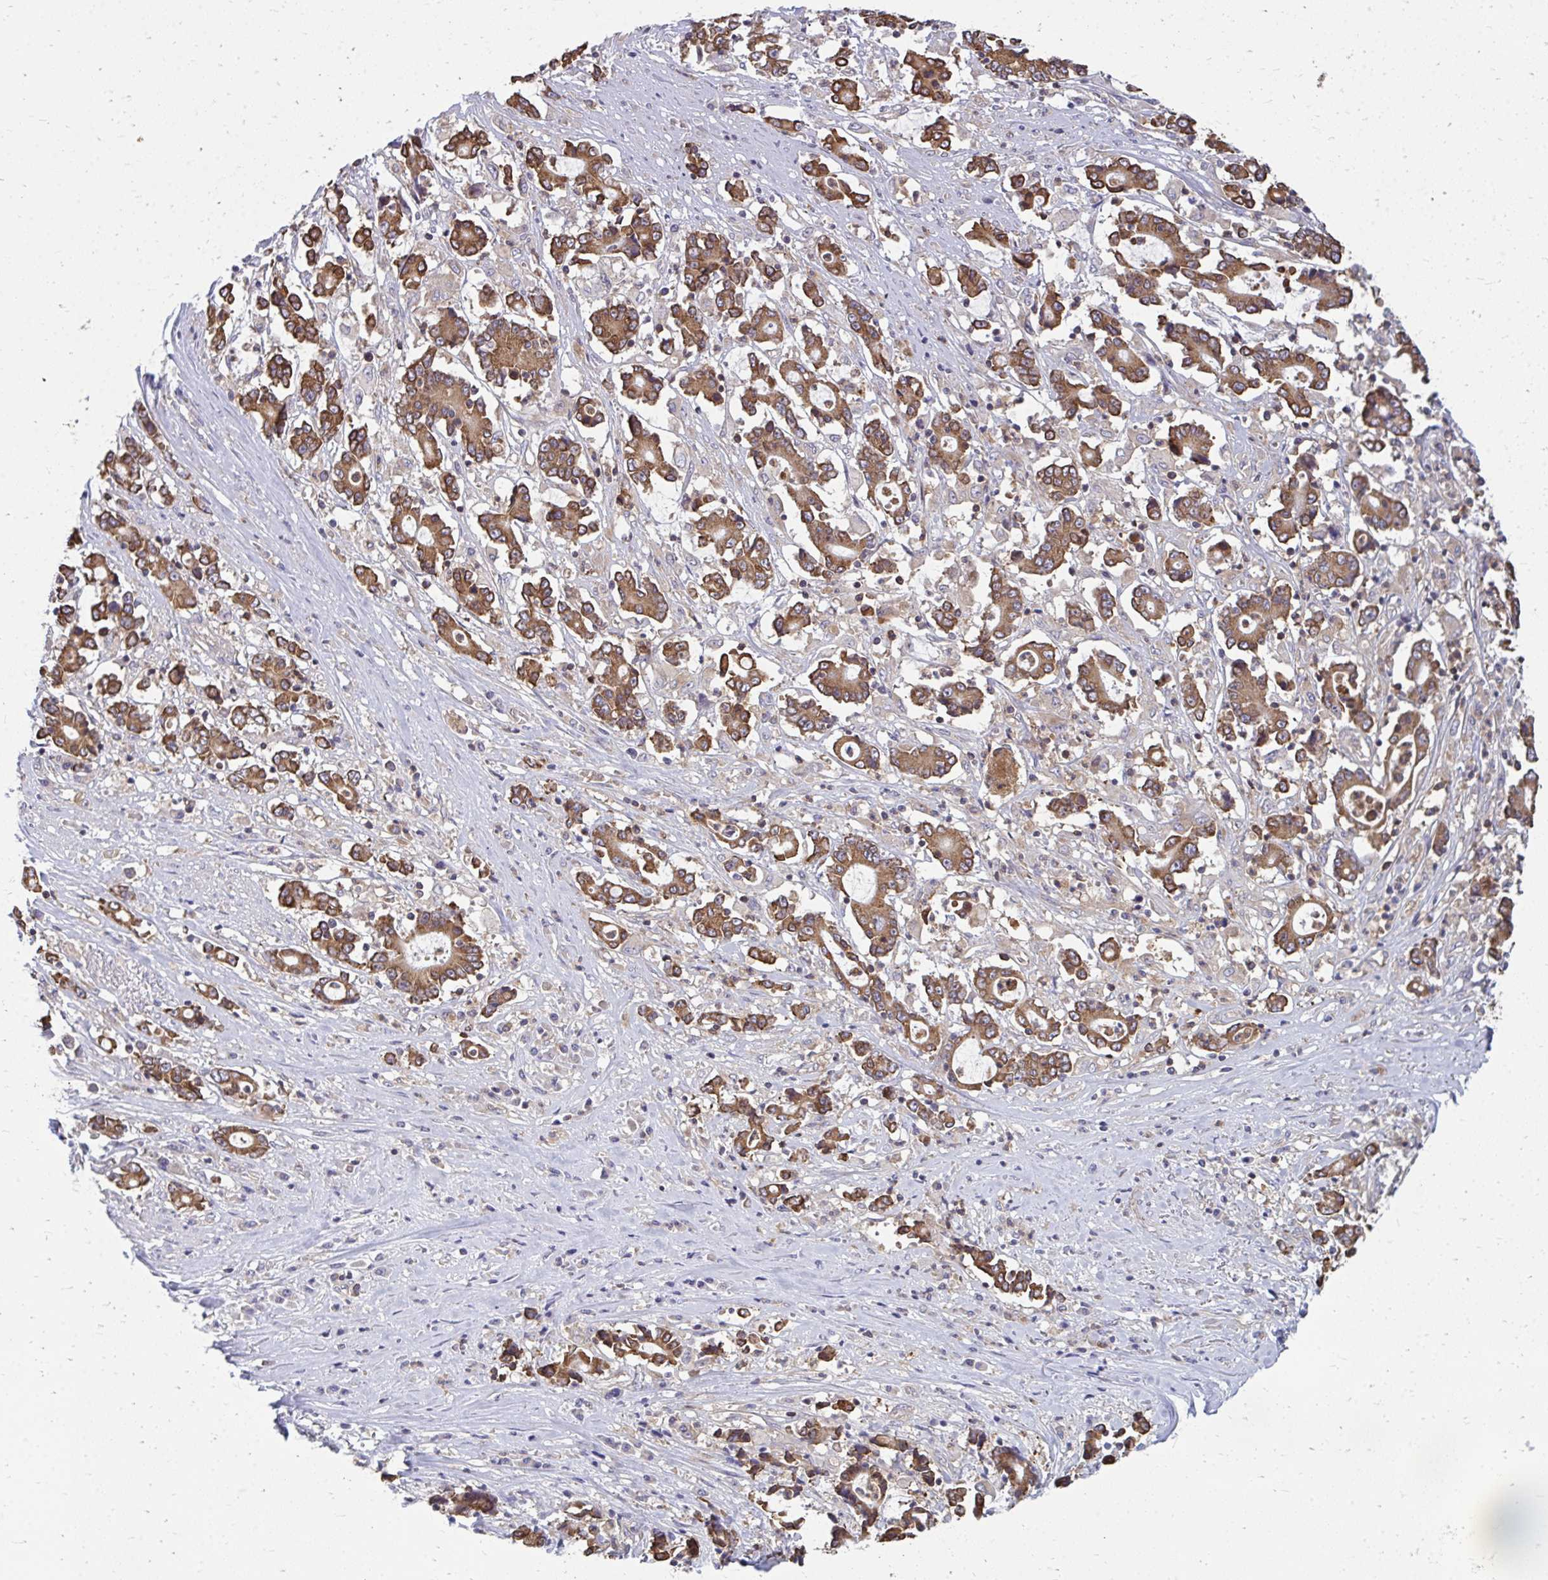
{"staining": {"intensity": "moderate", "quantity": ">75%", "location": "cytoplasmic/membranous"}, "tissue": "stomach cancer", "cell_type": "Tumor cells", "image_type": "cancer", "snomed": [{"axis": "morphology", "description": "Adenocarcinoma, NOS"}, {"axis": "topography", "description": "Stomach, upper"}], "caption": "Stomach cancer stained for a protein (brown) displays moderate cytoplasmic/membranous positive positivity in about >75% of tumor cells.", "gene": "ASAP1", "patient": {"sex": "male", "age": 68}}